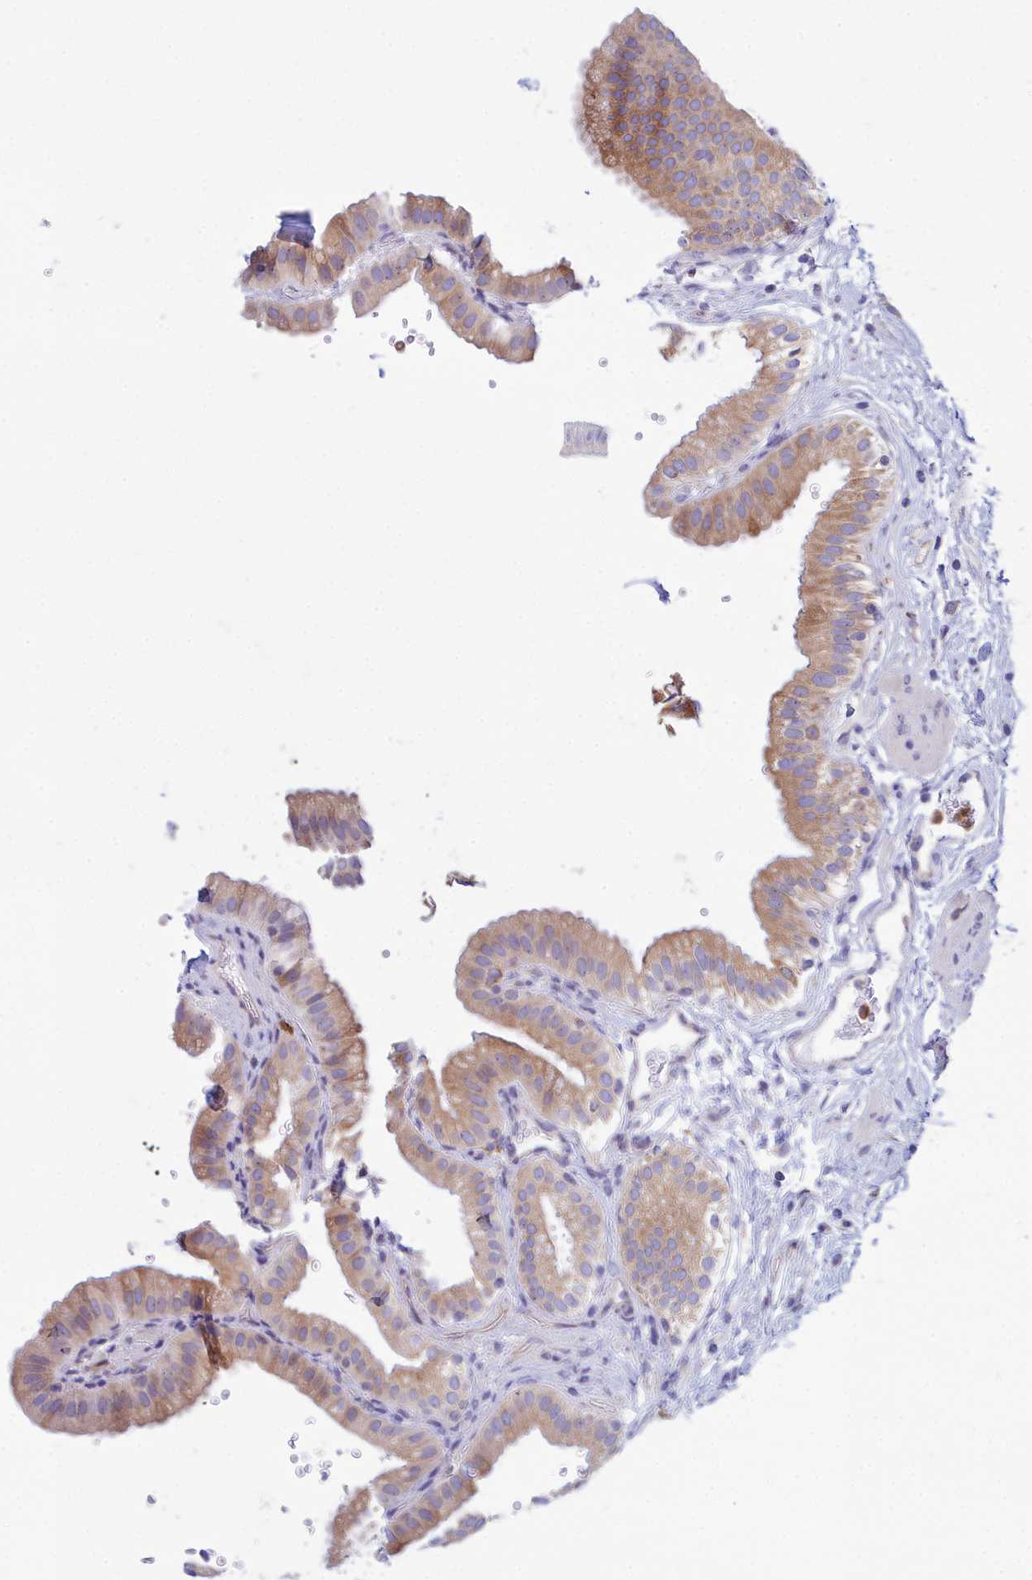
{"staining": {"intensity": "moderate", "quantity": ">75%", "location": "cytoplasmic/membranous"}, "tissue": "gallbladder", "cell_type": "Glandular cells", "image_type": "normal", "snomed": [{"axis": "morphology", "description": "Normal tissue, NOS"}, {"axis": "topography", "description": "Gallbladder"}], "caption": "A brown stain labels moderate cytoplasmic/membranous positivity of a protein in glandular cells of normal human gallbladder. The protein is shown in brown color, while the nuclei are stained blue.", "gene": "HM13", "patient": {"sex": "female", "age": 61}}